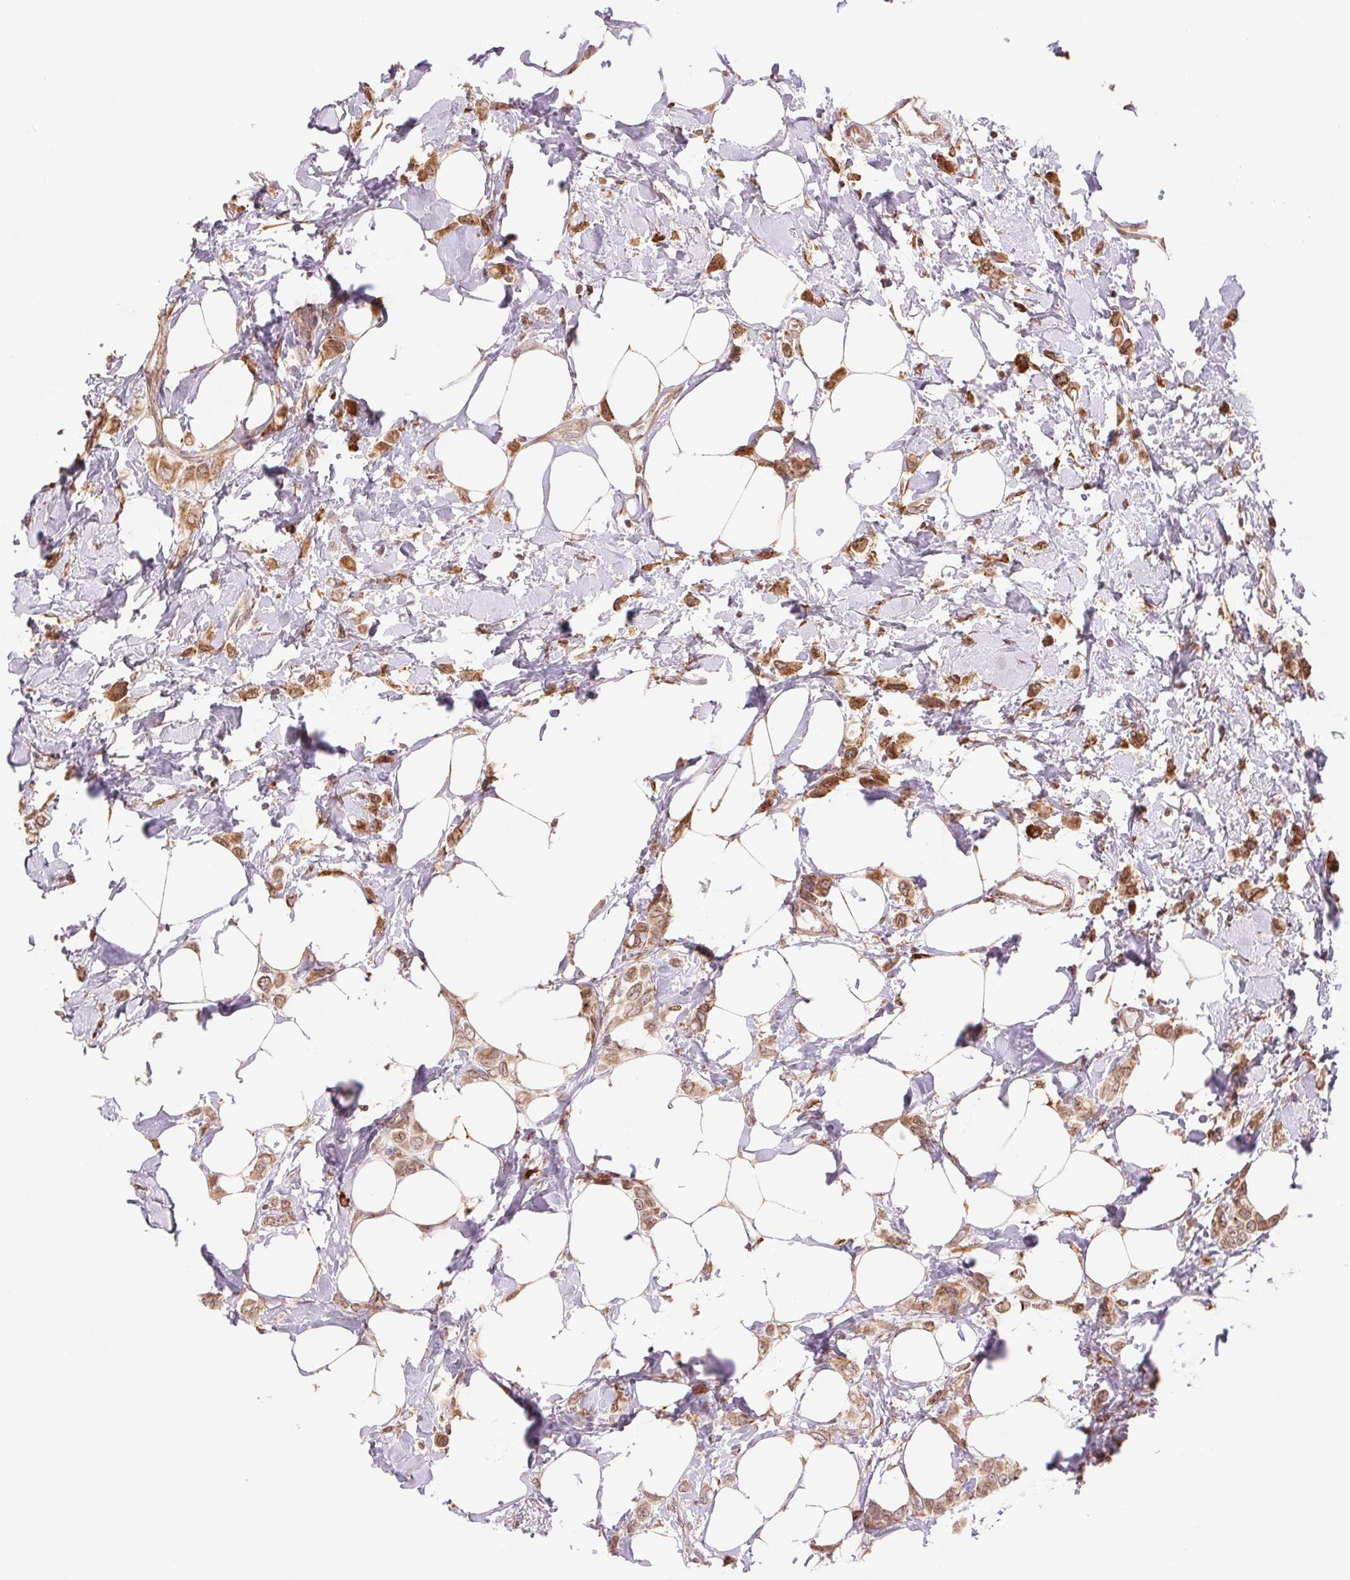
{"staining": {"intensity": "moderate", "quantity": ">75%", "location": "cytoplasmic/membranous"}, "tissue": "breast cancer", "cell_type": "Tumor cells", "image_type": "cancer", "snomed": [{"axis": "morphology", "description": "Lobular carcinoma"}, {"axis": "topography", "description": "Breast"}], "caption": "Breast cancer stained with a brown dye demonstrates moderate cytoplasmic/membranous positive staining in about >75% of tumor cells.", "gene": "RPN1", "patient": {"sex": "female", "age": 66}}